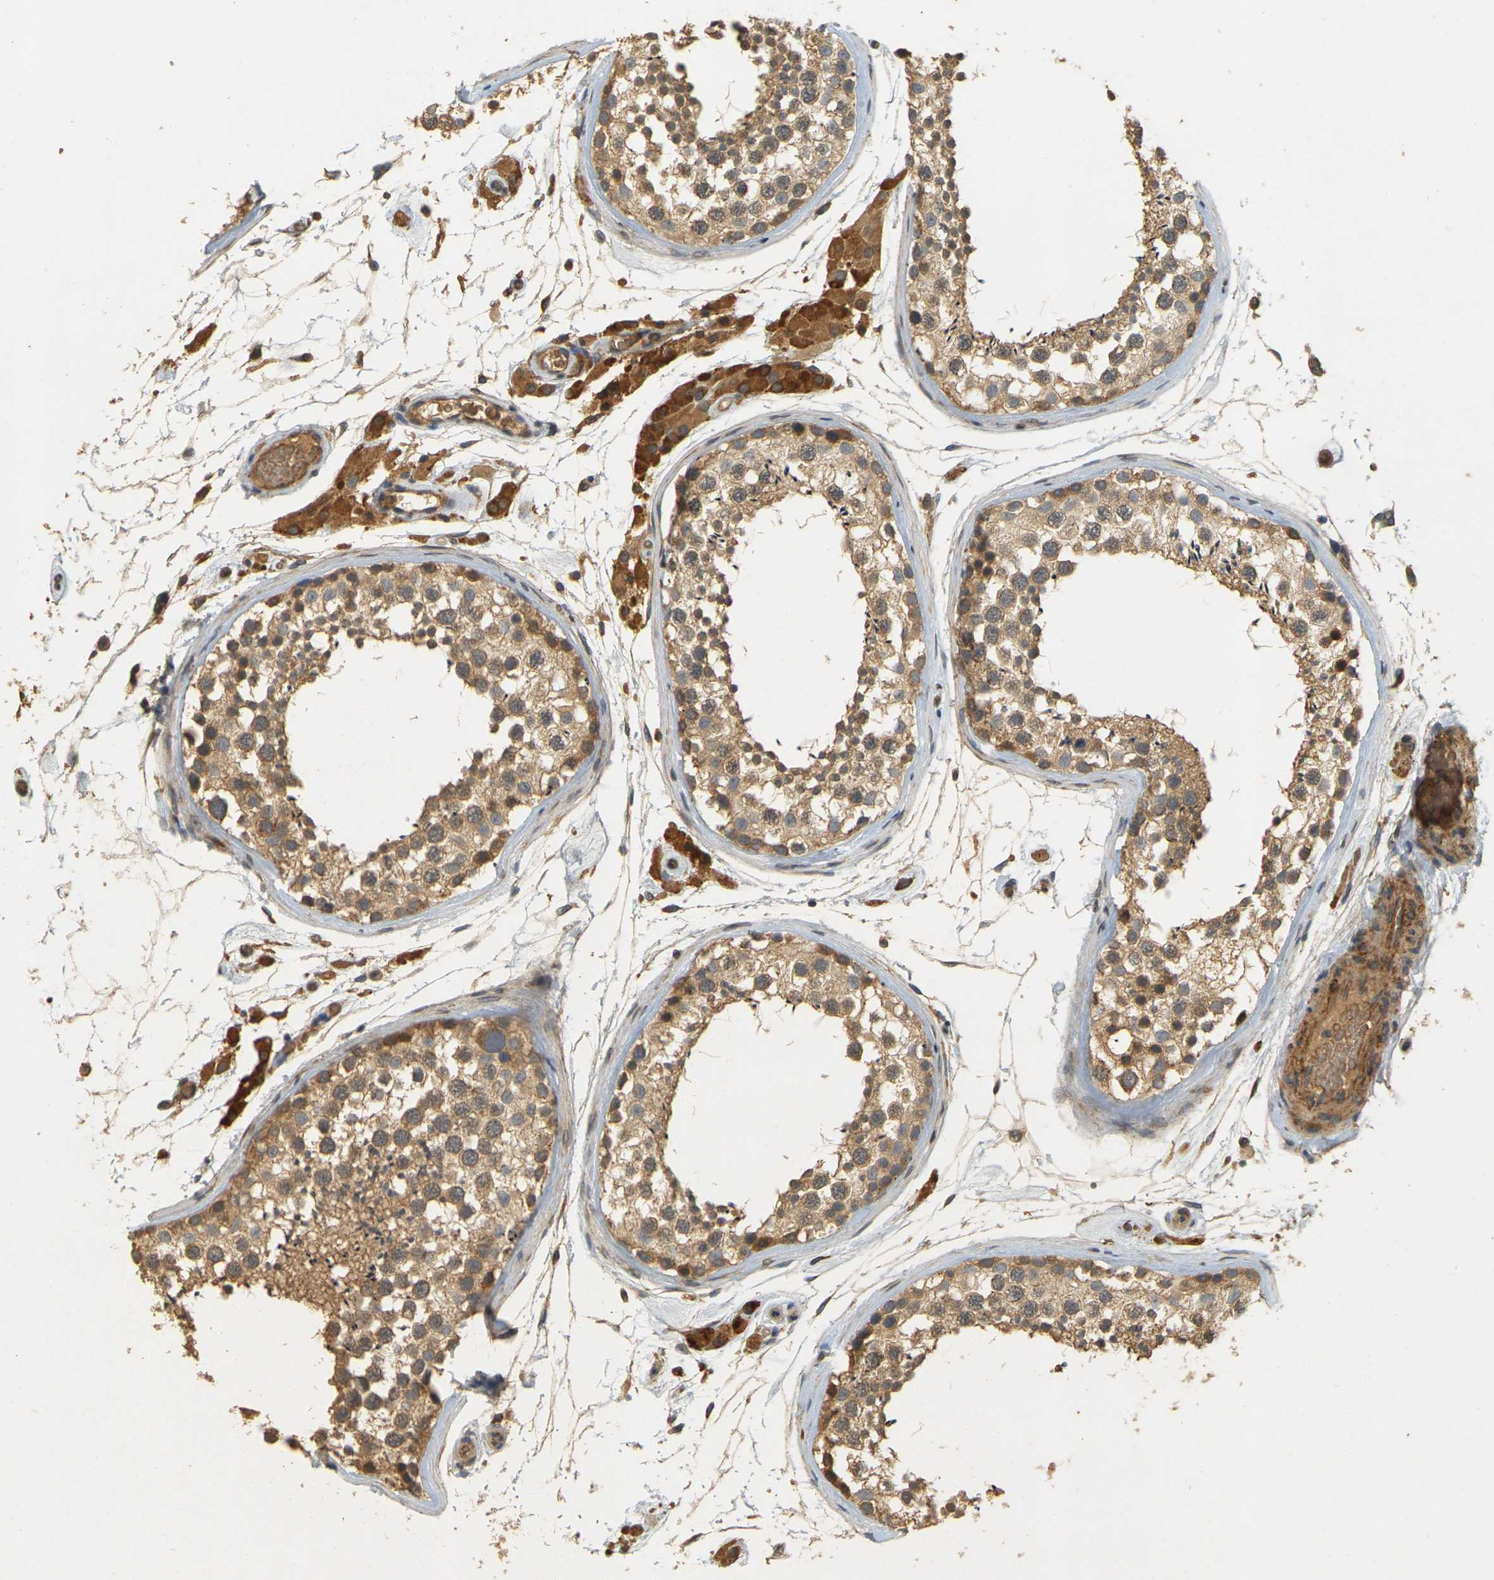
{"staining": {"intensity": "moderate", "quantity": "25%-75%", "location": "cytoplasmic/membranous"}, "tissue": "testis", "cell_type": "Cells in seminiferous ducts", "image_type": "normal", "snomed": [{"axis": "morphology", "description": "Normal tissue, NOS"}, {"axis": "topography", "description": "Testis"}], "caption": "Protein expression by immunohistochemistry exhibits moderate cytoplasmic/membranous expression in approximately 25%-75% of cells in seminiferous ducts in benign testis.", "gene": "MEGF9", "patient": {"sex": "male", "age": 46}}